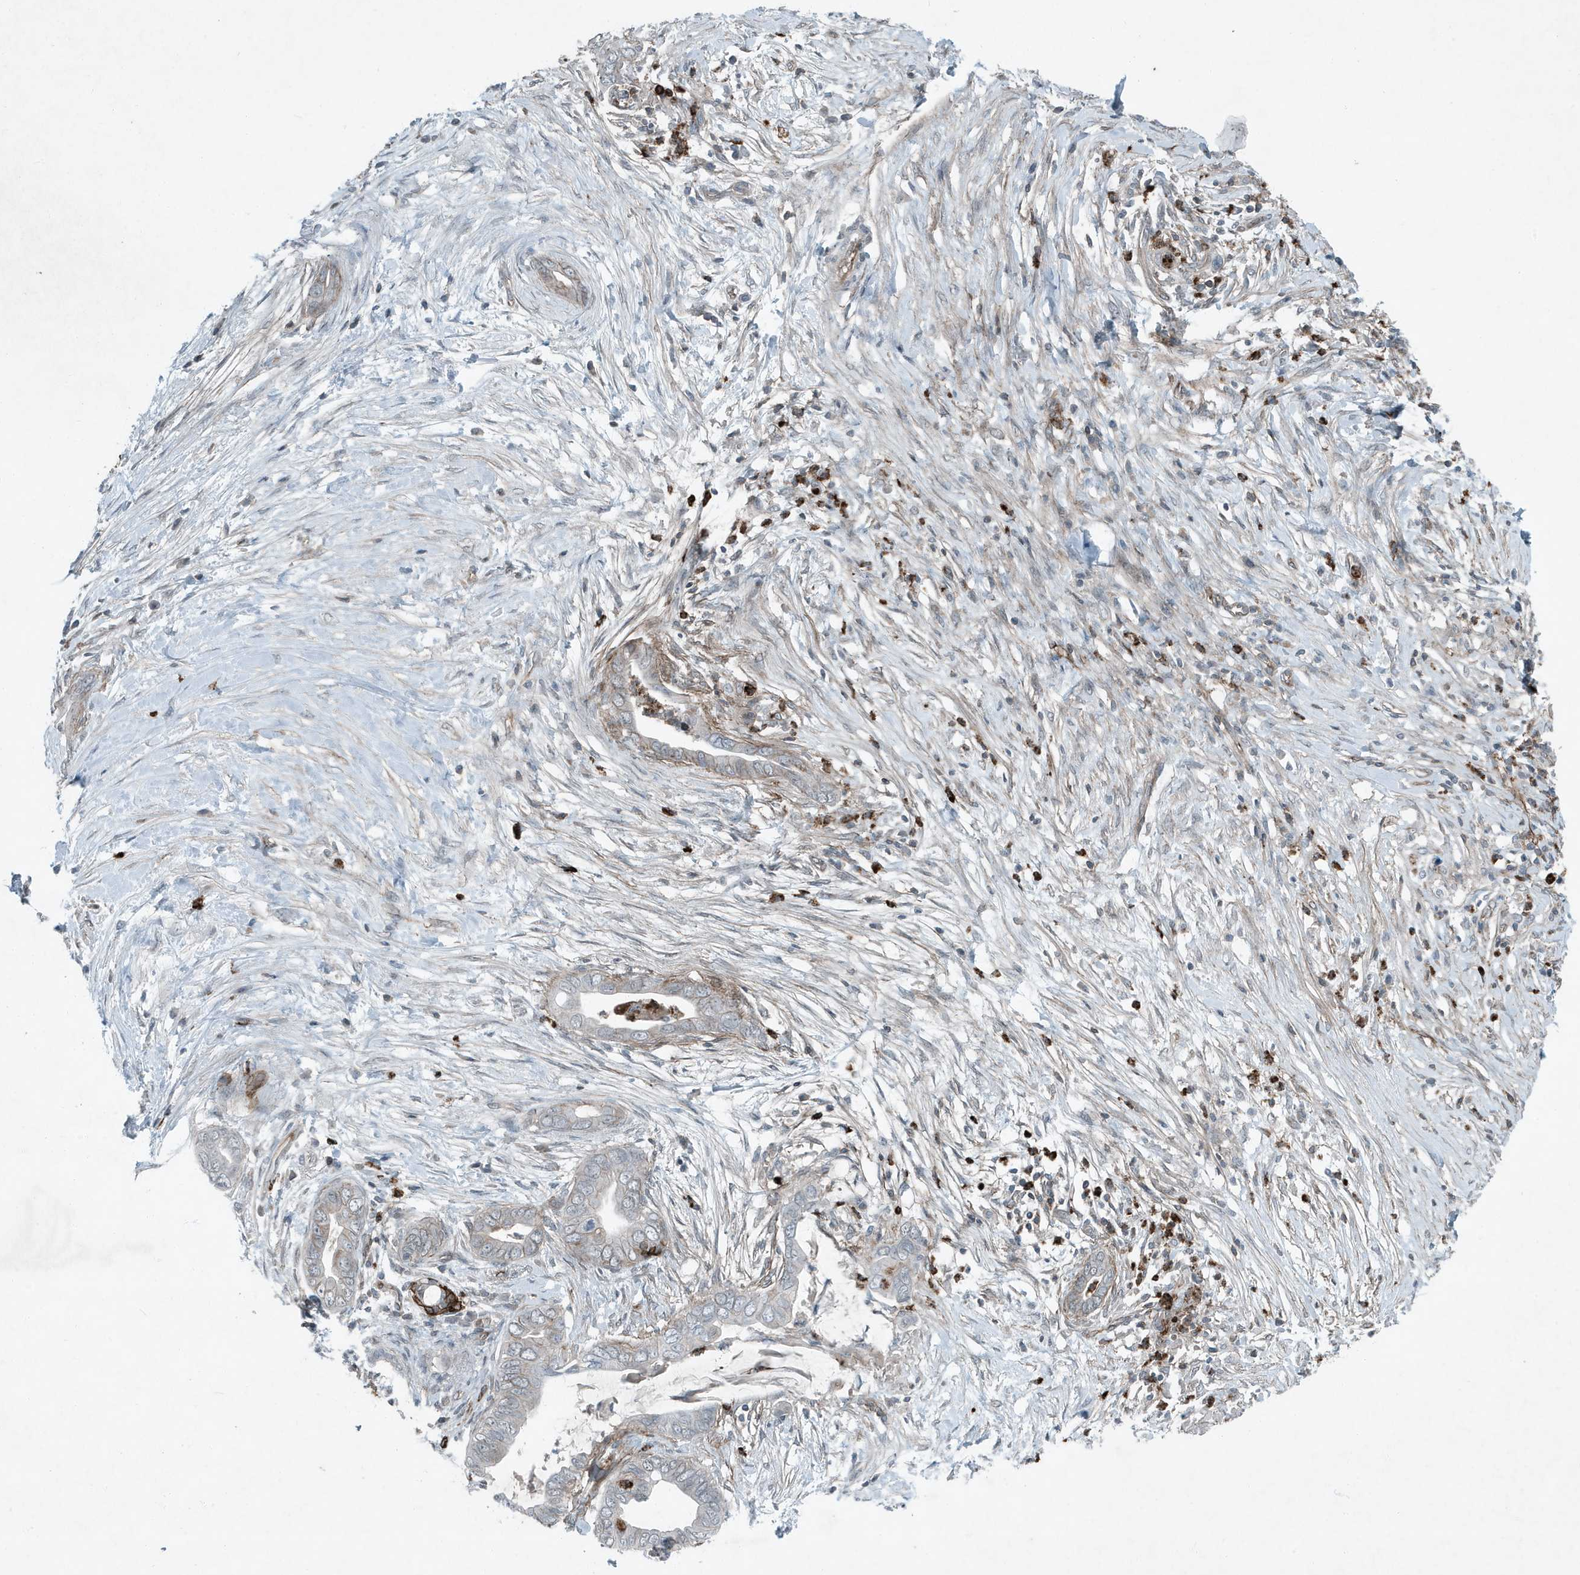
{"staining": {"intensity": "weak", "quantity": "<25%", "location": "cytoplasmic/membranous"}, "tissue": "pancreatic cancer", "cell_type": "Tumor cells", "image_type": "cancer", "snomed": [{"axis": "morphology", "description": "Adenocarcinoma, NOS"}, {"axis": "topography", "description": "Pancreas"}], "caption": "High power microscopy photomicrograph of an IHC photomicrograph of pancreatic adenocarcinoma, revealing no significant expression in tumor cells.", "gene": "DAPP1", "patient": {"sex": "male", "age": 75}}